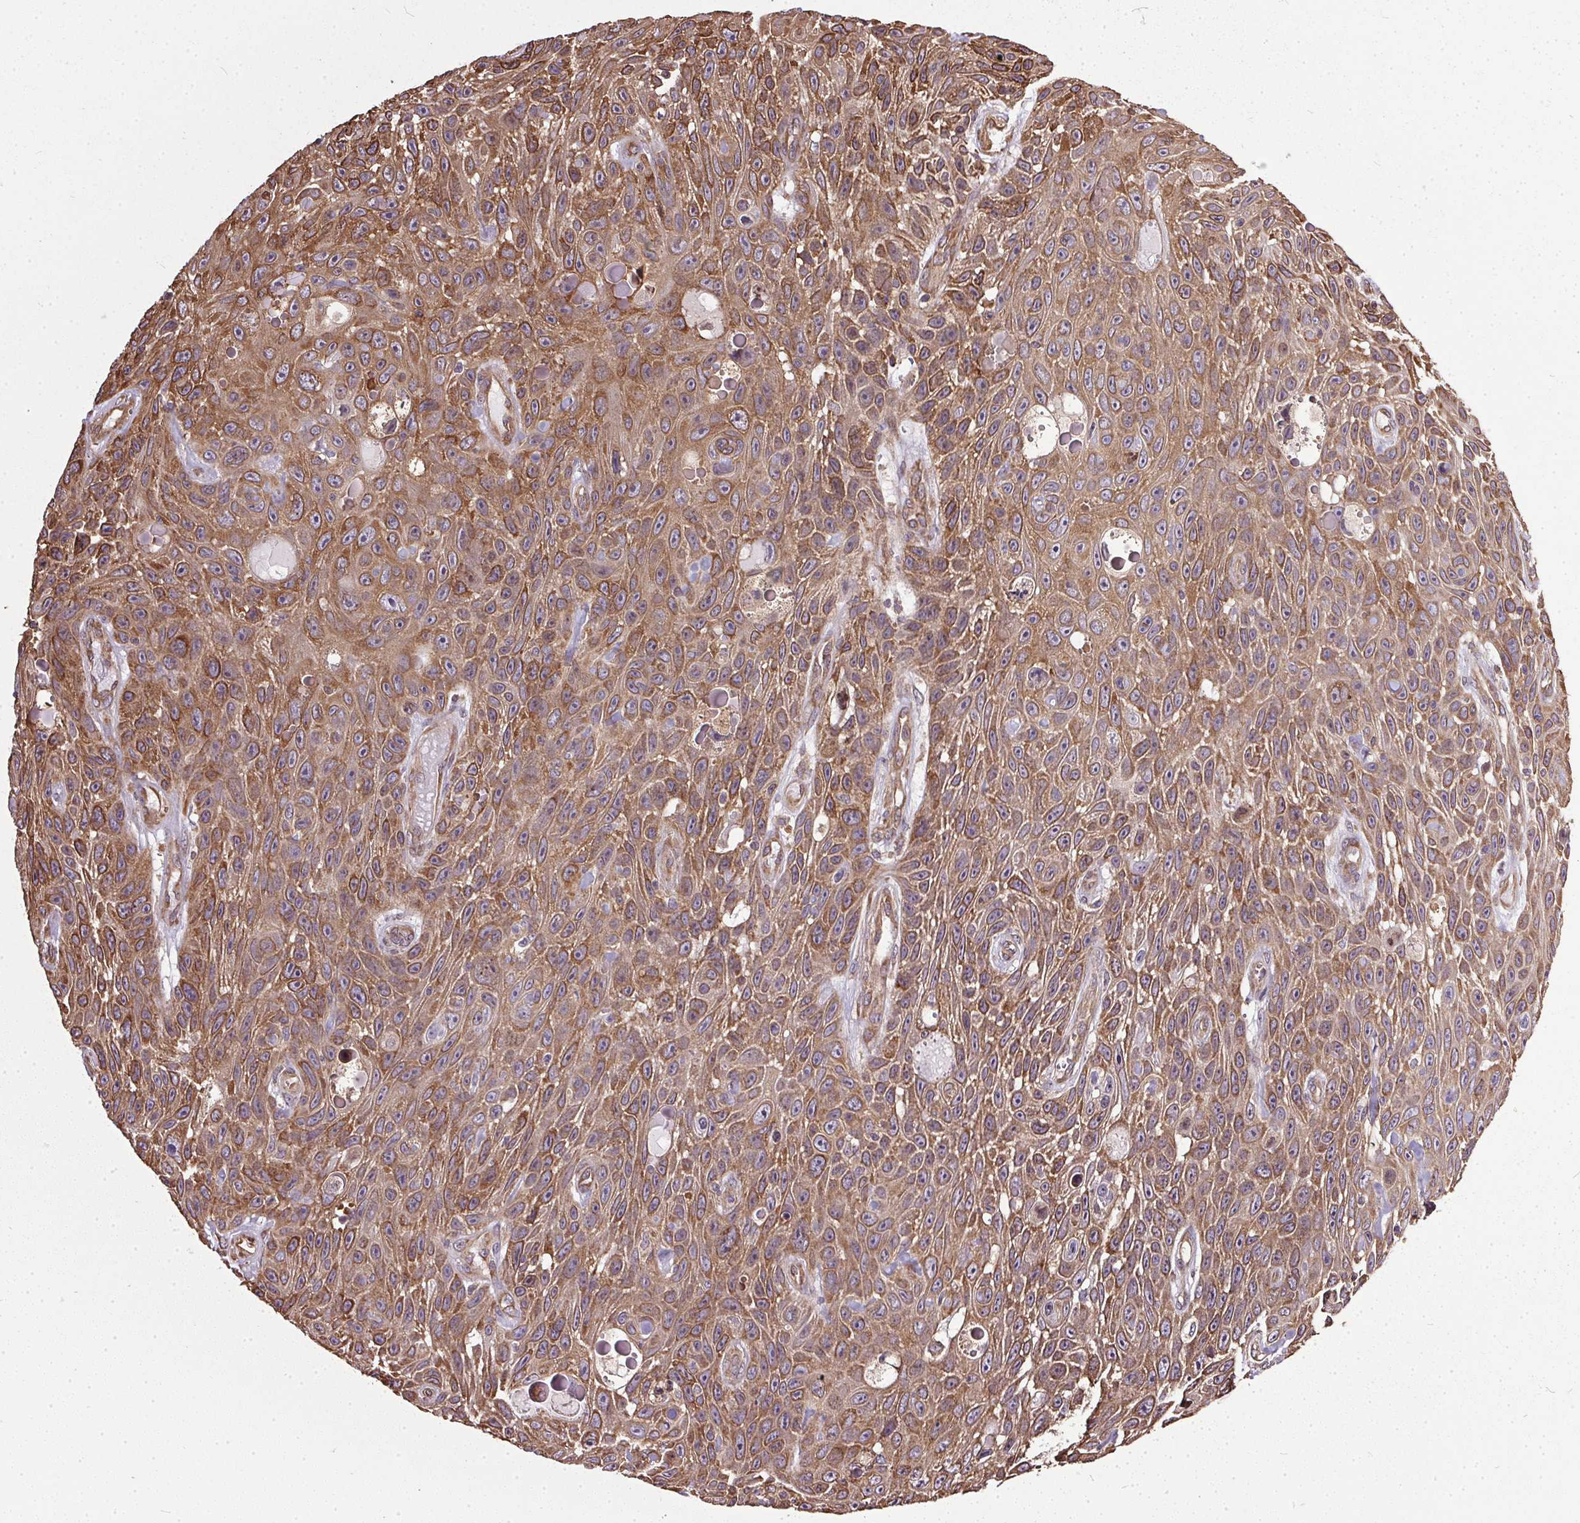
{"staining": {"intensity": "strong", "quantity": ">75%", "location": "cytoplasmic/membranous"}, "tissue": "skin cancer", "cell_type": "Tumor cells", "image_type": "cancer", "snomed": [{"axis": "morphology", "description": "Squamous cell carcinoma, NOS"}, {"axis": "topography", "description": "Skin"}], "caption": "Strong cytoplasmic/membranous staining for a protein is present in approximately >75% of tumor cells of skin cancer (squamous cell carcinoma) using immunohistochemistry (IHC).", "gene": "EIF2S1", "patient": {"sex": "male", "age": 82}}